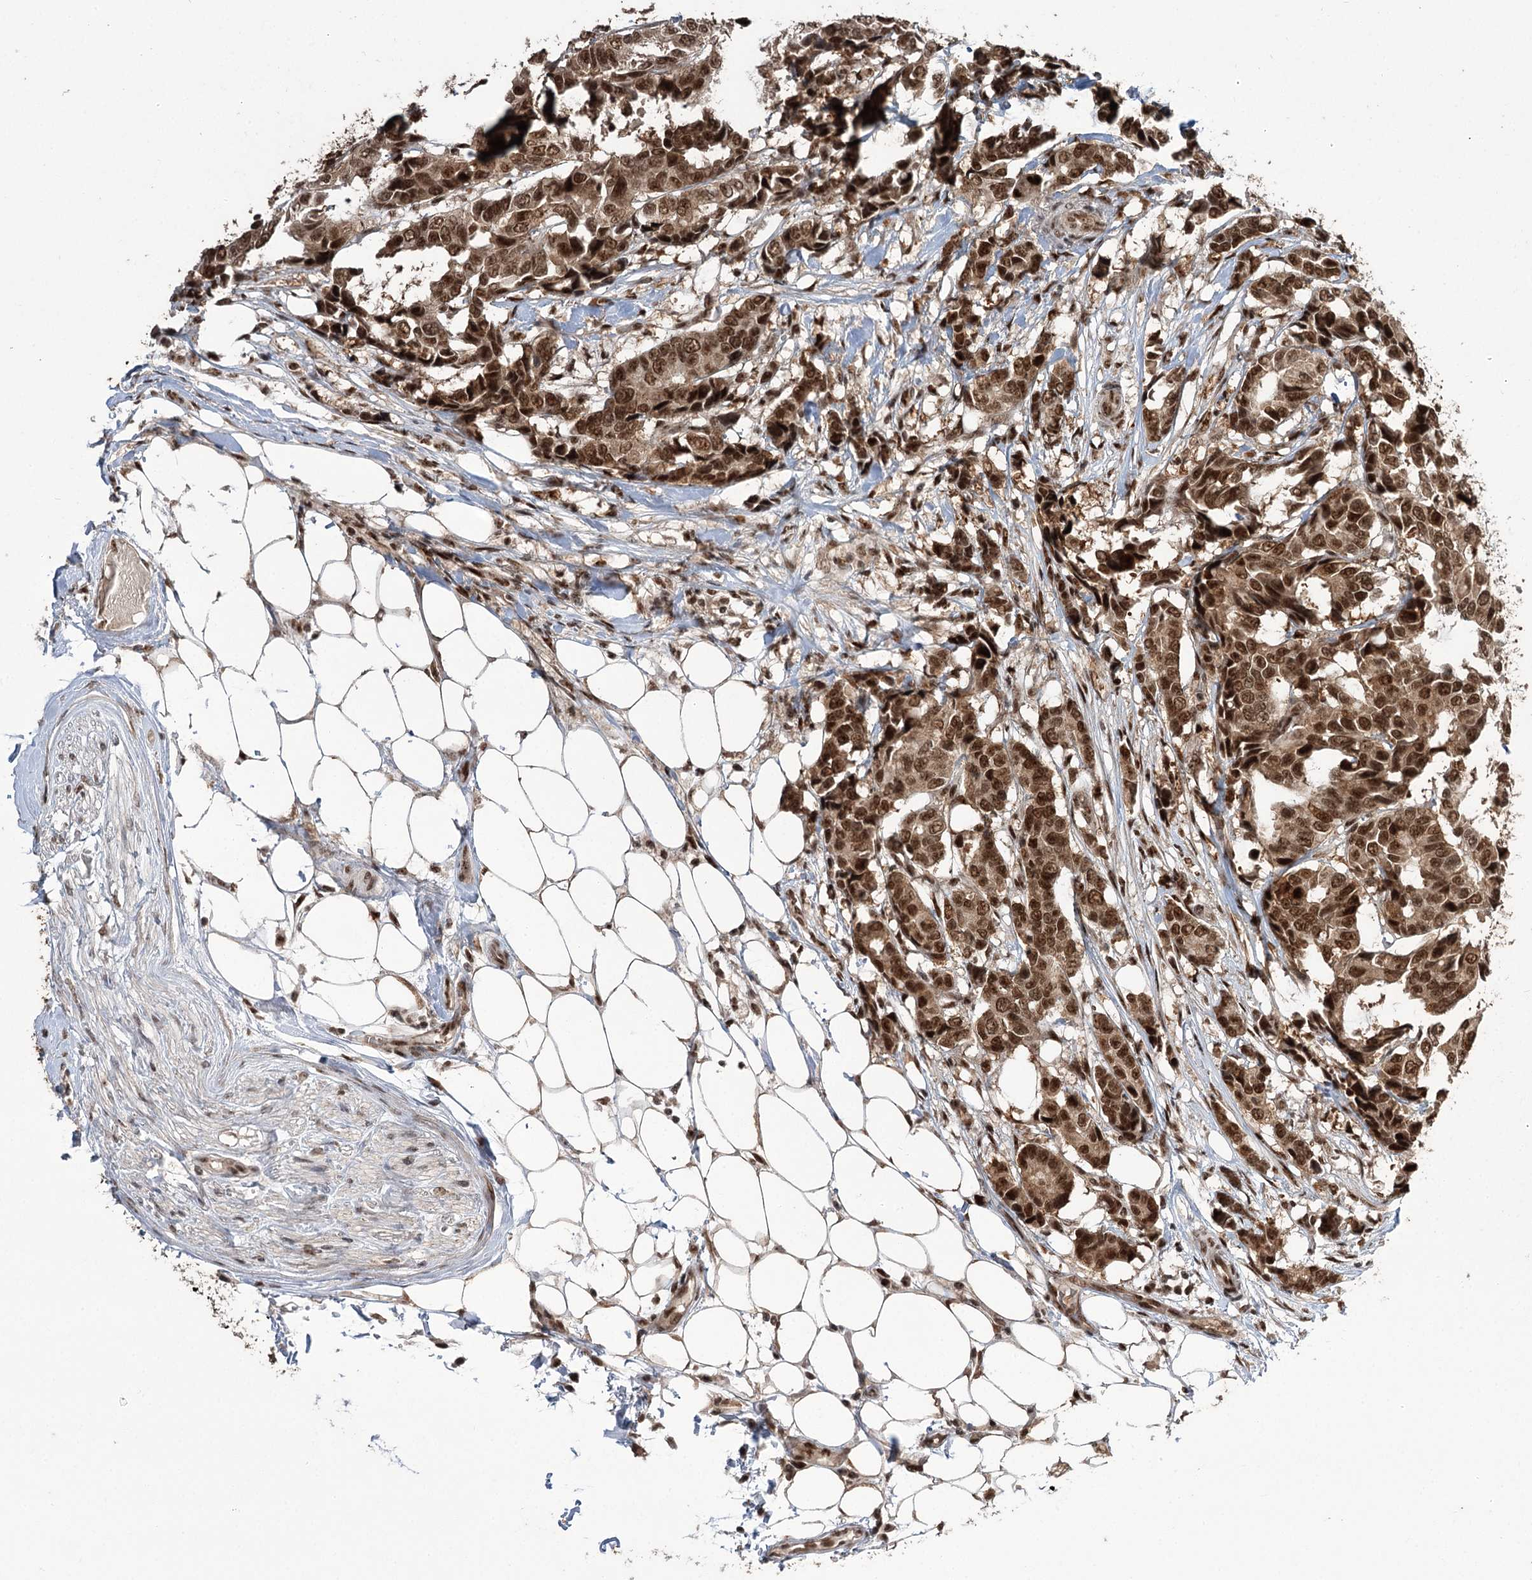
{"staining": {"intensity": "strong", "quantity": ">75%", "location": "cytoplasmic/membranous,nuclear"}, "tissue": "breast cancer", "cell_type": "Tumor cells", "image_type": "cancer", "snomed": [{"axis": "morphology", "description": "Duct carcinoma"}, {"axis": "topography", "description": "Breast"}], "caption": "Protein staining of invasive ductal carcinoma (breast) tissue displays strong cytoplasmic/membranous and nuclear expression in about >75% of tumor cells.", "gene": "ERCC3", "patient": {"sex": "female", "age": 87}}